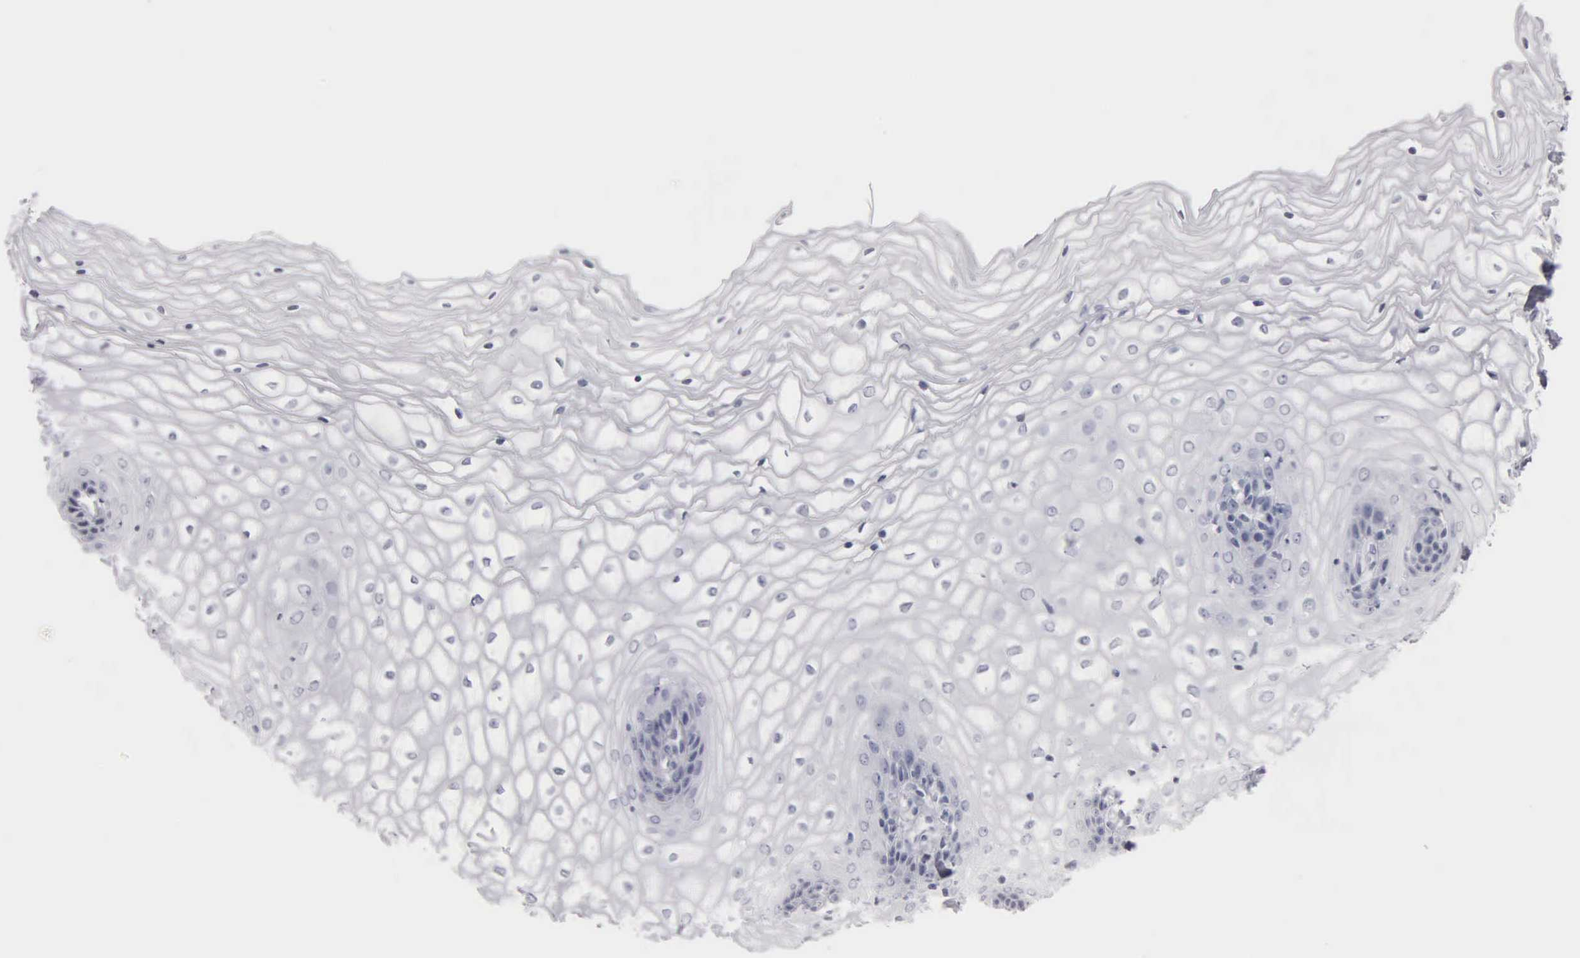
{"staining": {"intensity": "negative", "quantity": "none", "location": "none"}, "tissue": "vagina", "cell_type": "Squamous epithelial cells", "image_type": "normal", "snomed": [{"axis": "morphology", "description": "Normal tissue, NOS"}, {"axis": "topography", "description": "Vagina"}], "caption": "Normal vagina was stained to show a protein in brown. There is no significant expression in squamous epithelial cells. The staining is performed using DAB brown chromogen with nuclei counter-stained in using hematoxylin.", "gene": "KRT20", "patient": {"sex": "female", "age": 34}}